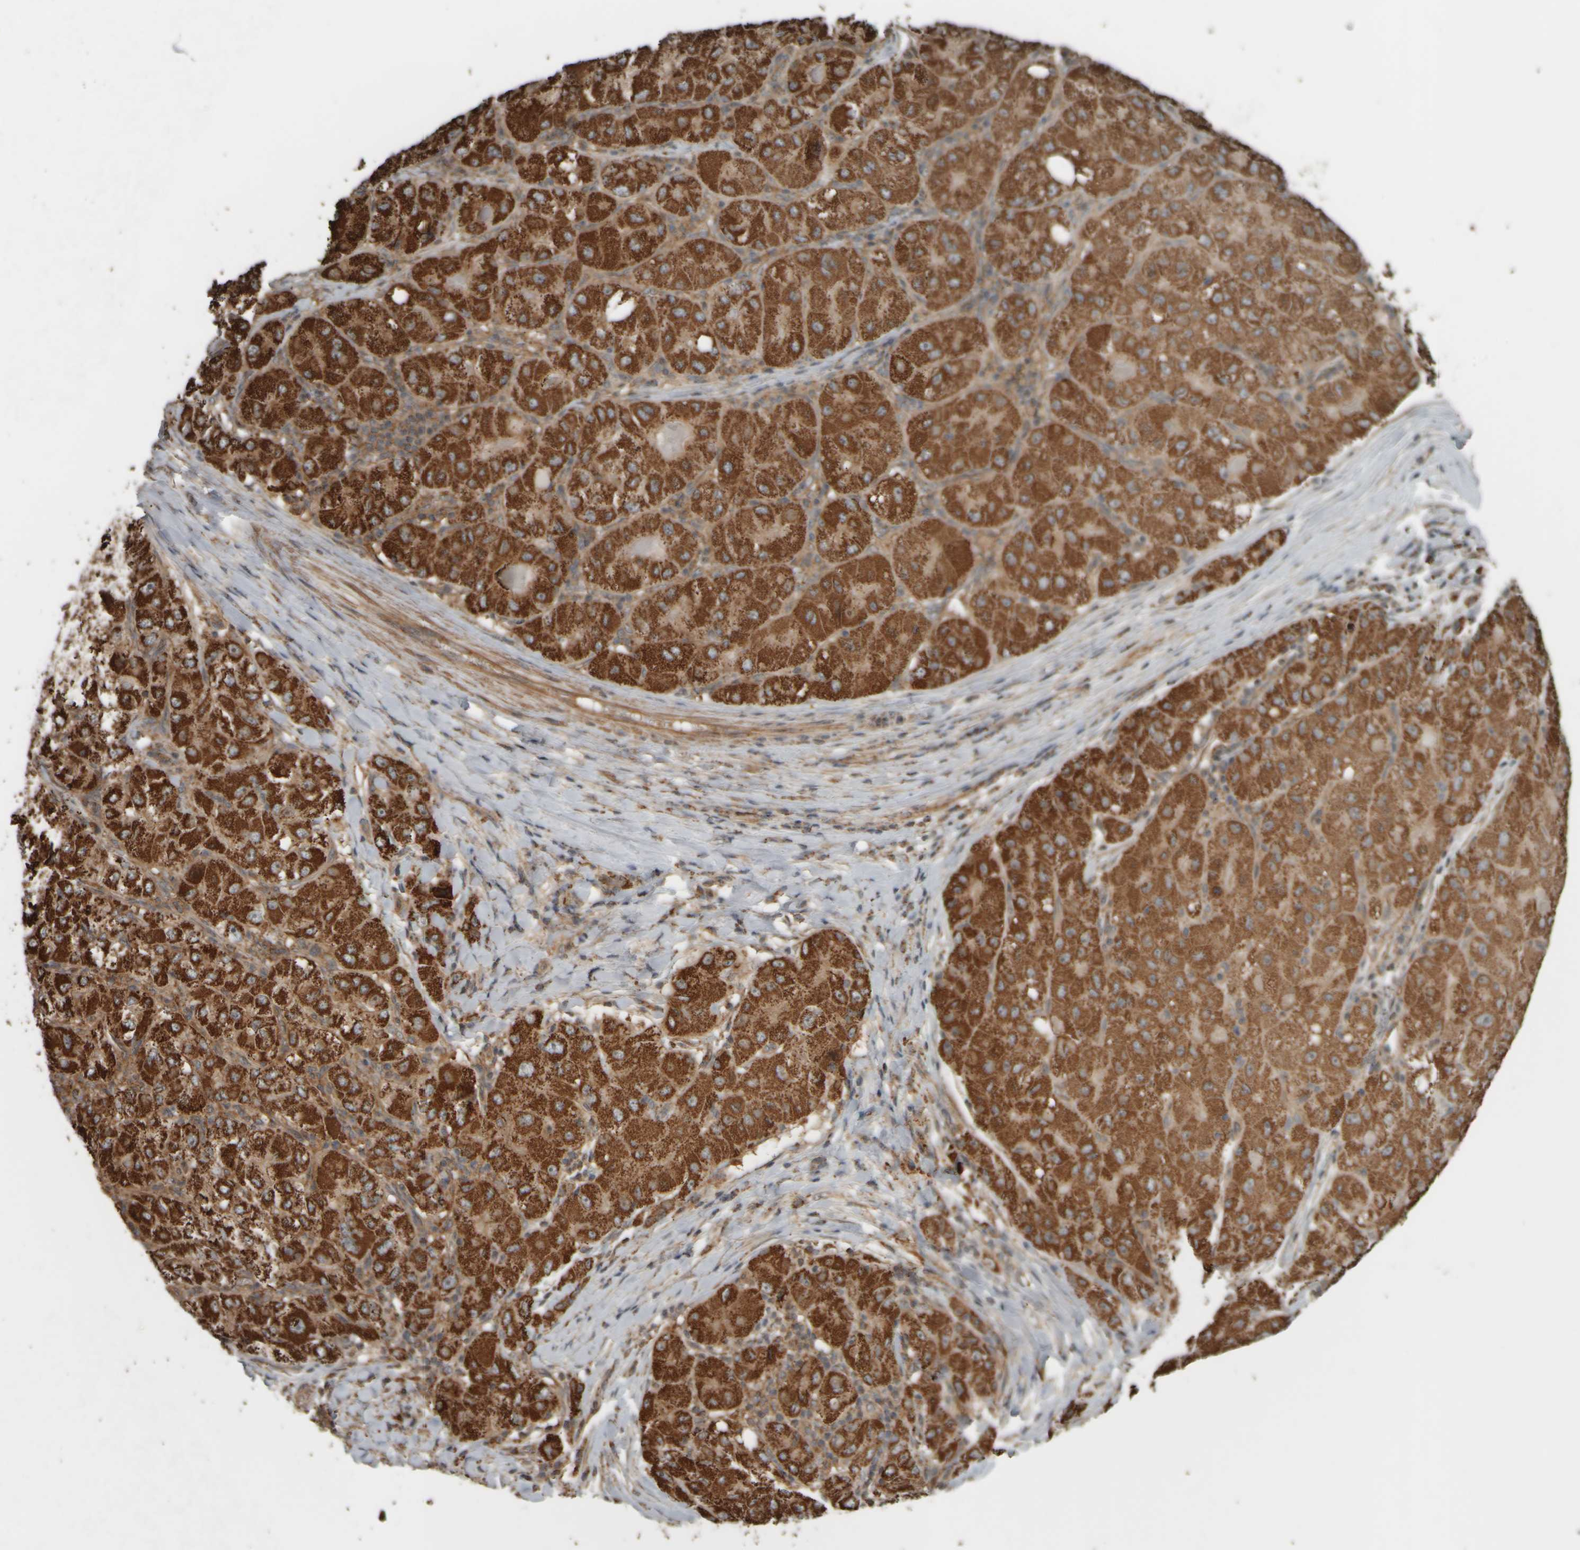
{"staining": {"intensity": "strong", "quantity": ">75%", "location": "cytoplasmic/membranous"}, "tissue": "liver cancer", "cell_type": "Tumor cells", "image_type": "cancer", "snomed": [{"axis": "morphology", "description": "Carcinoma, Hepatocellular, NOS"}, {"axis": "topography", "description": "Liver"}], "caption": "A photomicrograph of human liver cancer (hepatocellular carcinoma) stained for a protein demonstrates strong cytoplasmic/membranous brown staining in tumor cells.", "gene": "APBB2", "patient": {"sex": "male", "age": 80}}